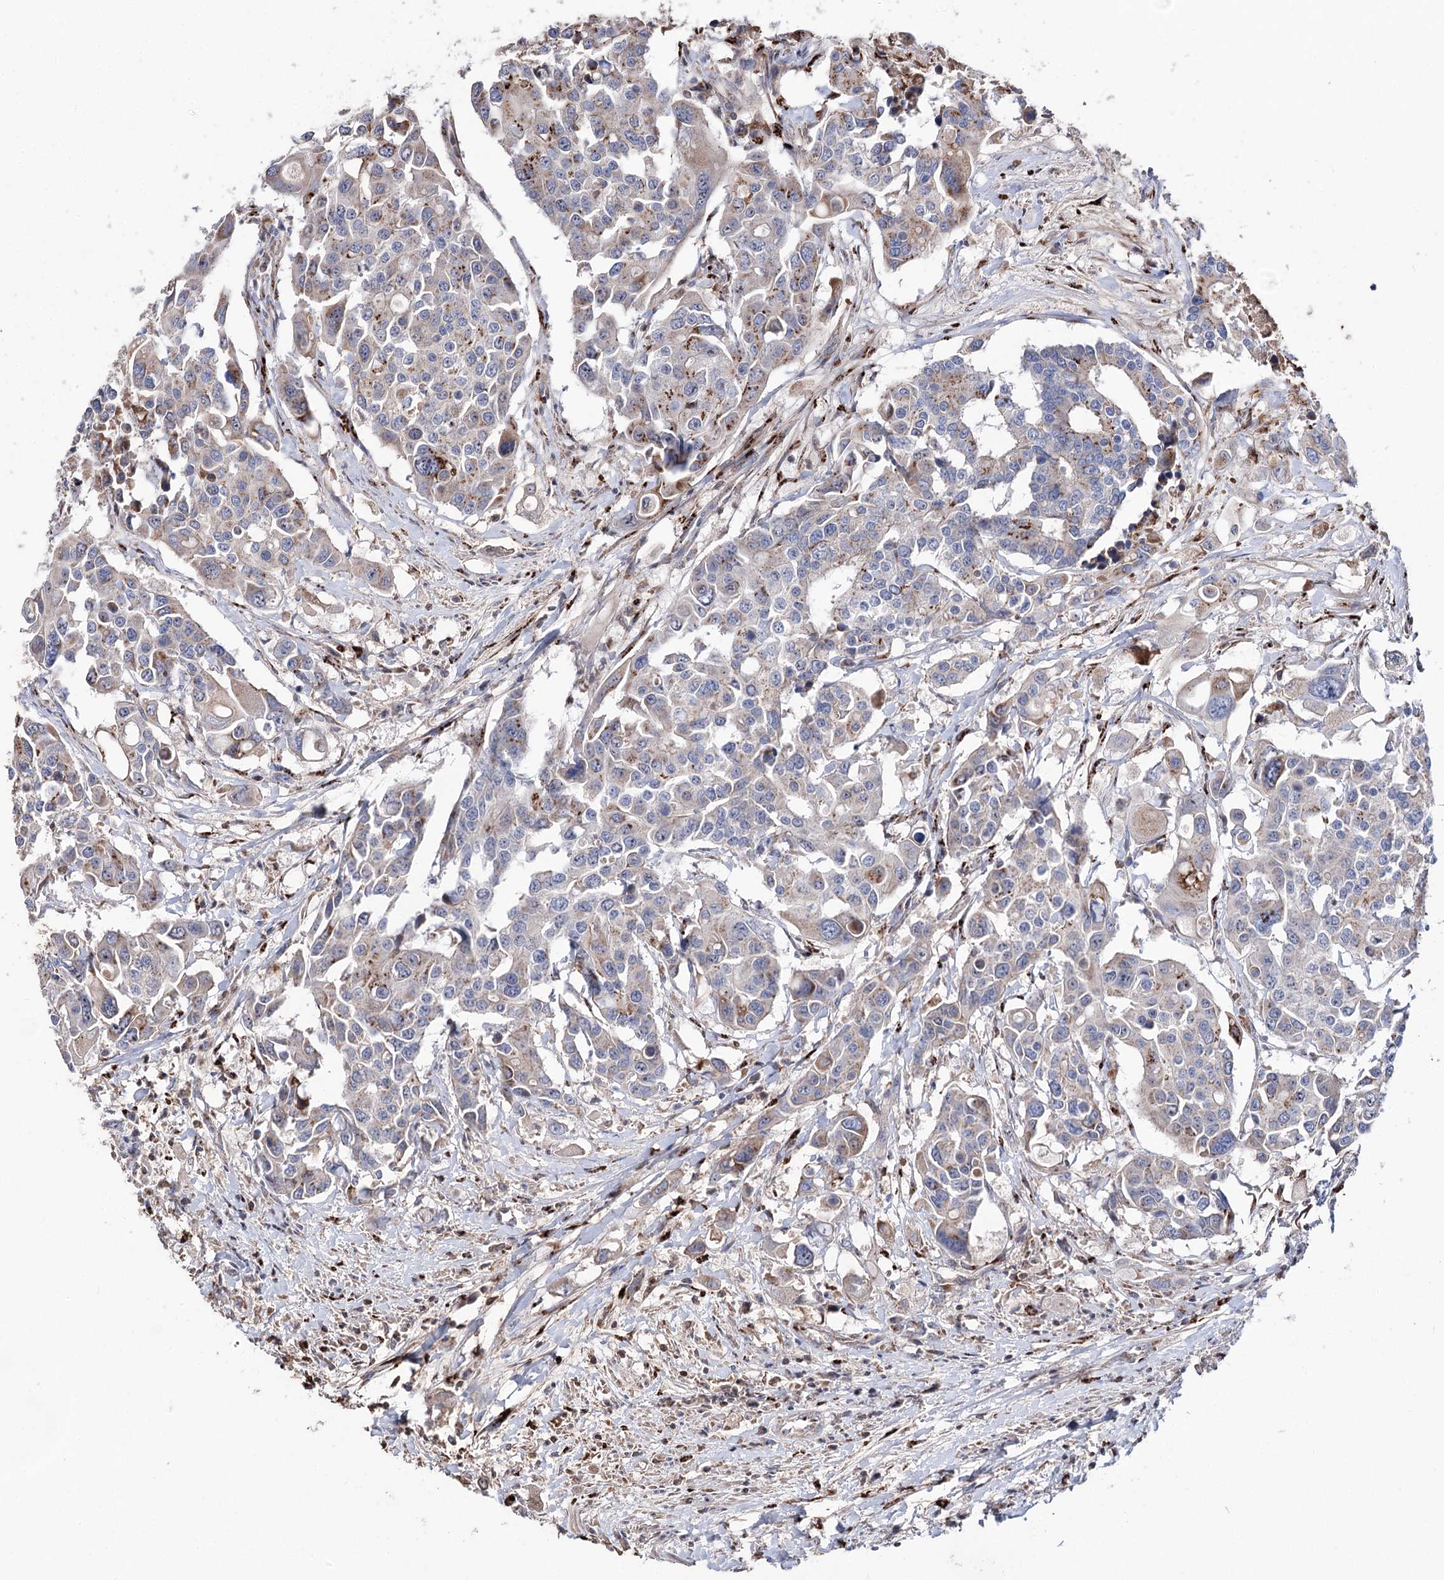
{"staining": {"intensity": "strong", "quantity": "<25%", "location": "cytoplasmic/membranous"}, "tissue": "colorectal cancer", "cell_type": "Tumor cells", "image_type": "cancer", "snomed": [{"axis": "morphology", "description": "Adenocarcinoma, NOS"}, {"axis": "topography", "description": "Colon"}], "caption": "Strong cytoplasmic/membranous expression for a protein is present in about <25% of tumor cells of colorectal cancer using IHC.", "gene": "ARHGAP20", "patient": {"sex": "male", "age": 77}}